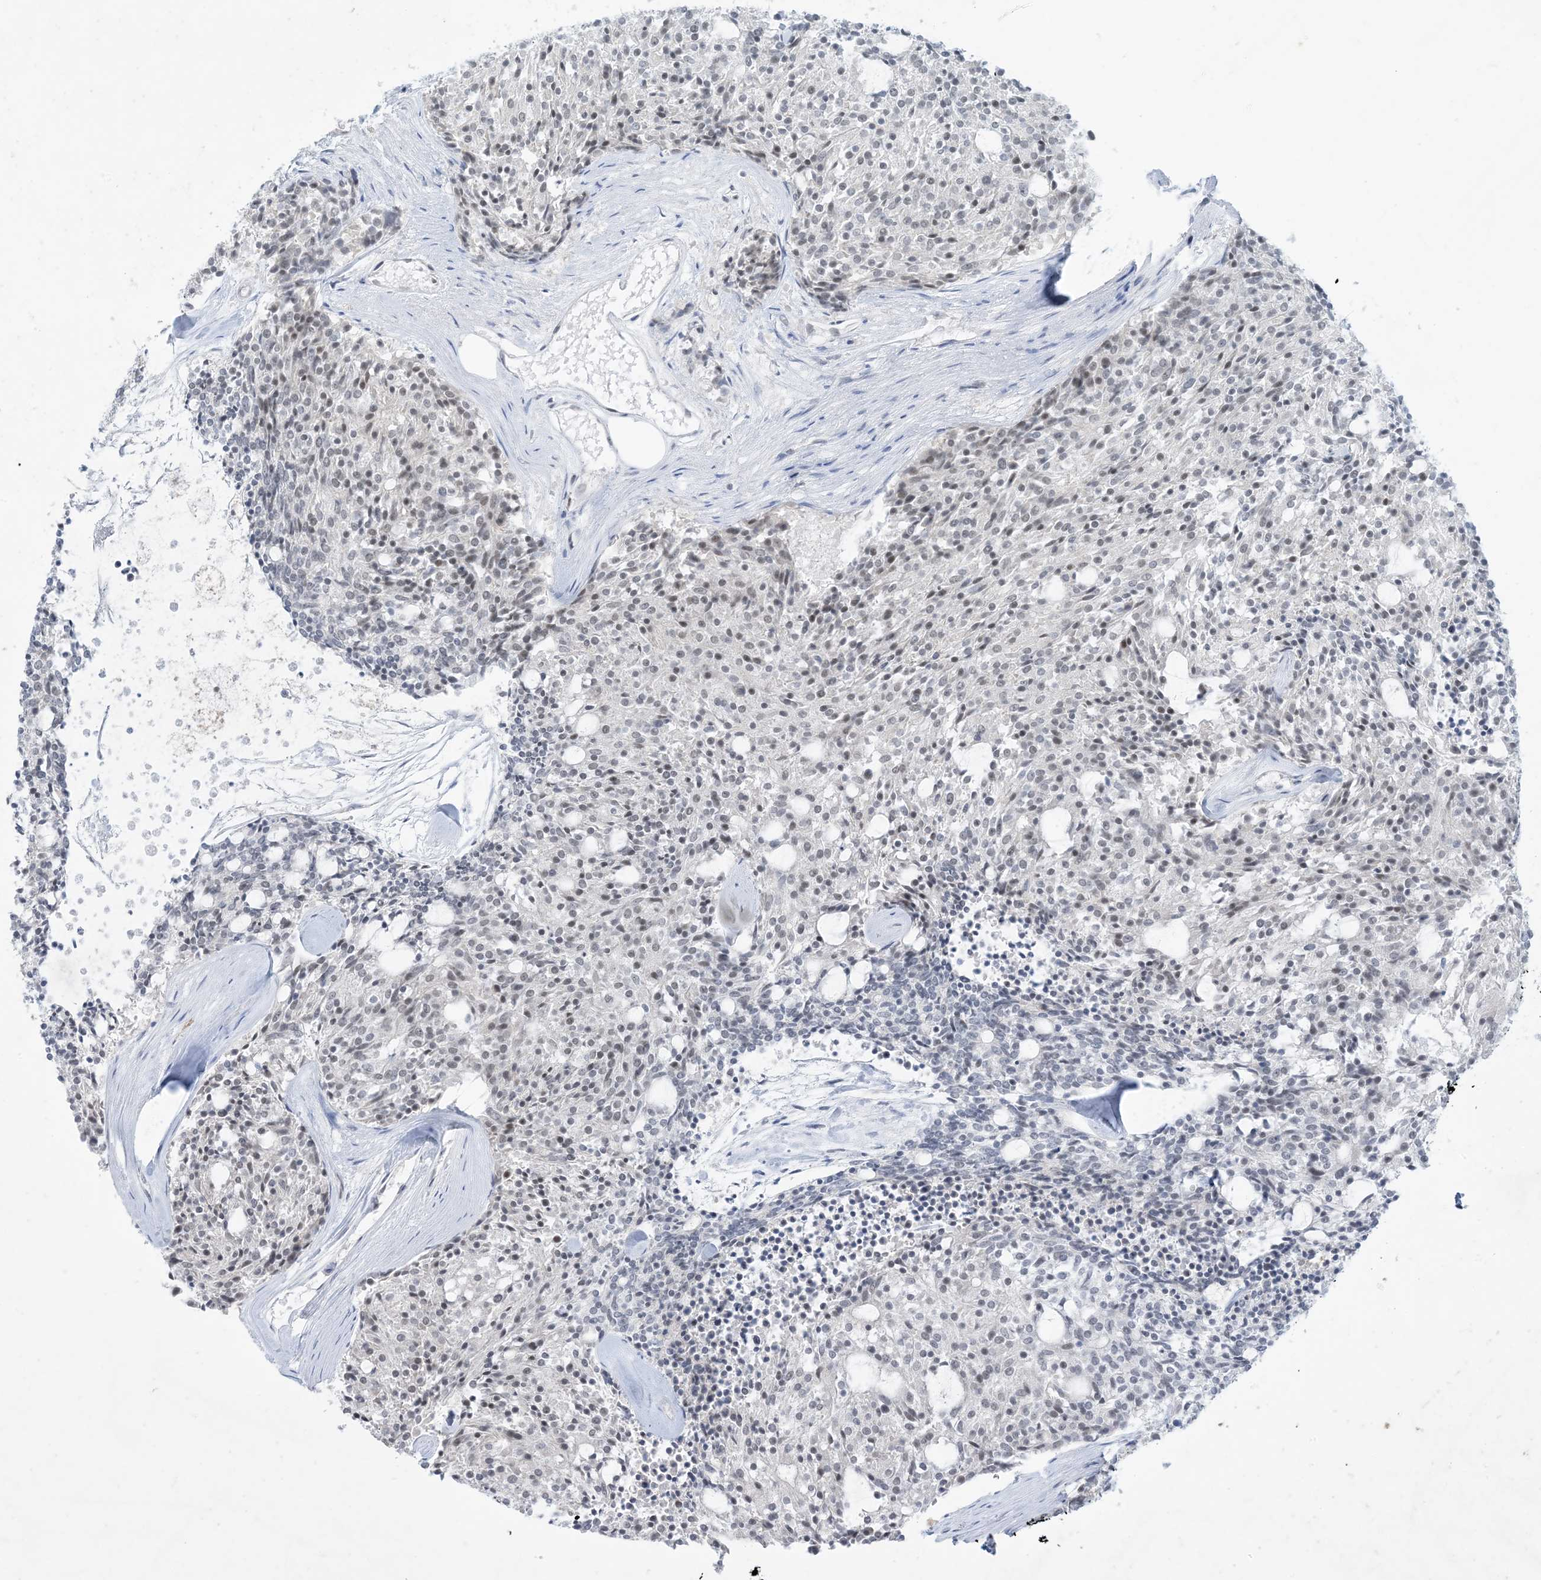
{"staining": {"intensity": "weak", "quantity": "<25%", "location": "nuclear"}, "tissue": "carcinoid", "cell_type": "Tumor cells", "image_type": "cancer", "snomed": [{"axis": "morphology", "description": "Carcinoid, malignant, NOS"}, {"axis": "topography", "description": "Pancreas"}], "caption": "This is an immunohistochemistry histopathology image of carcinoid (malignant). There is no staining in tumor cells.", "gene": "ZNF674", "patient": {"sex": "female", "age": 54}}